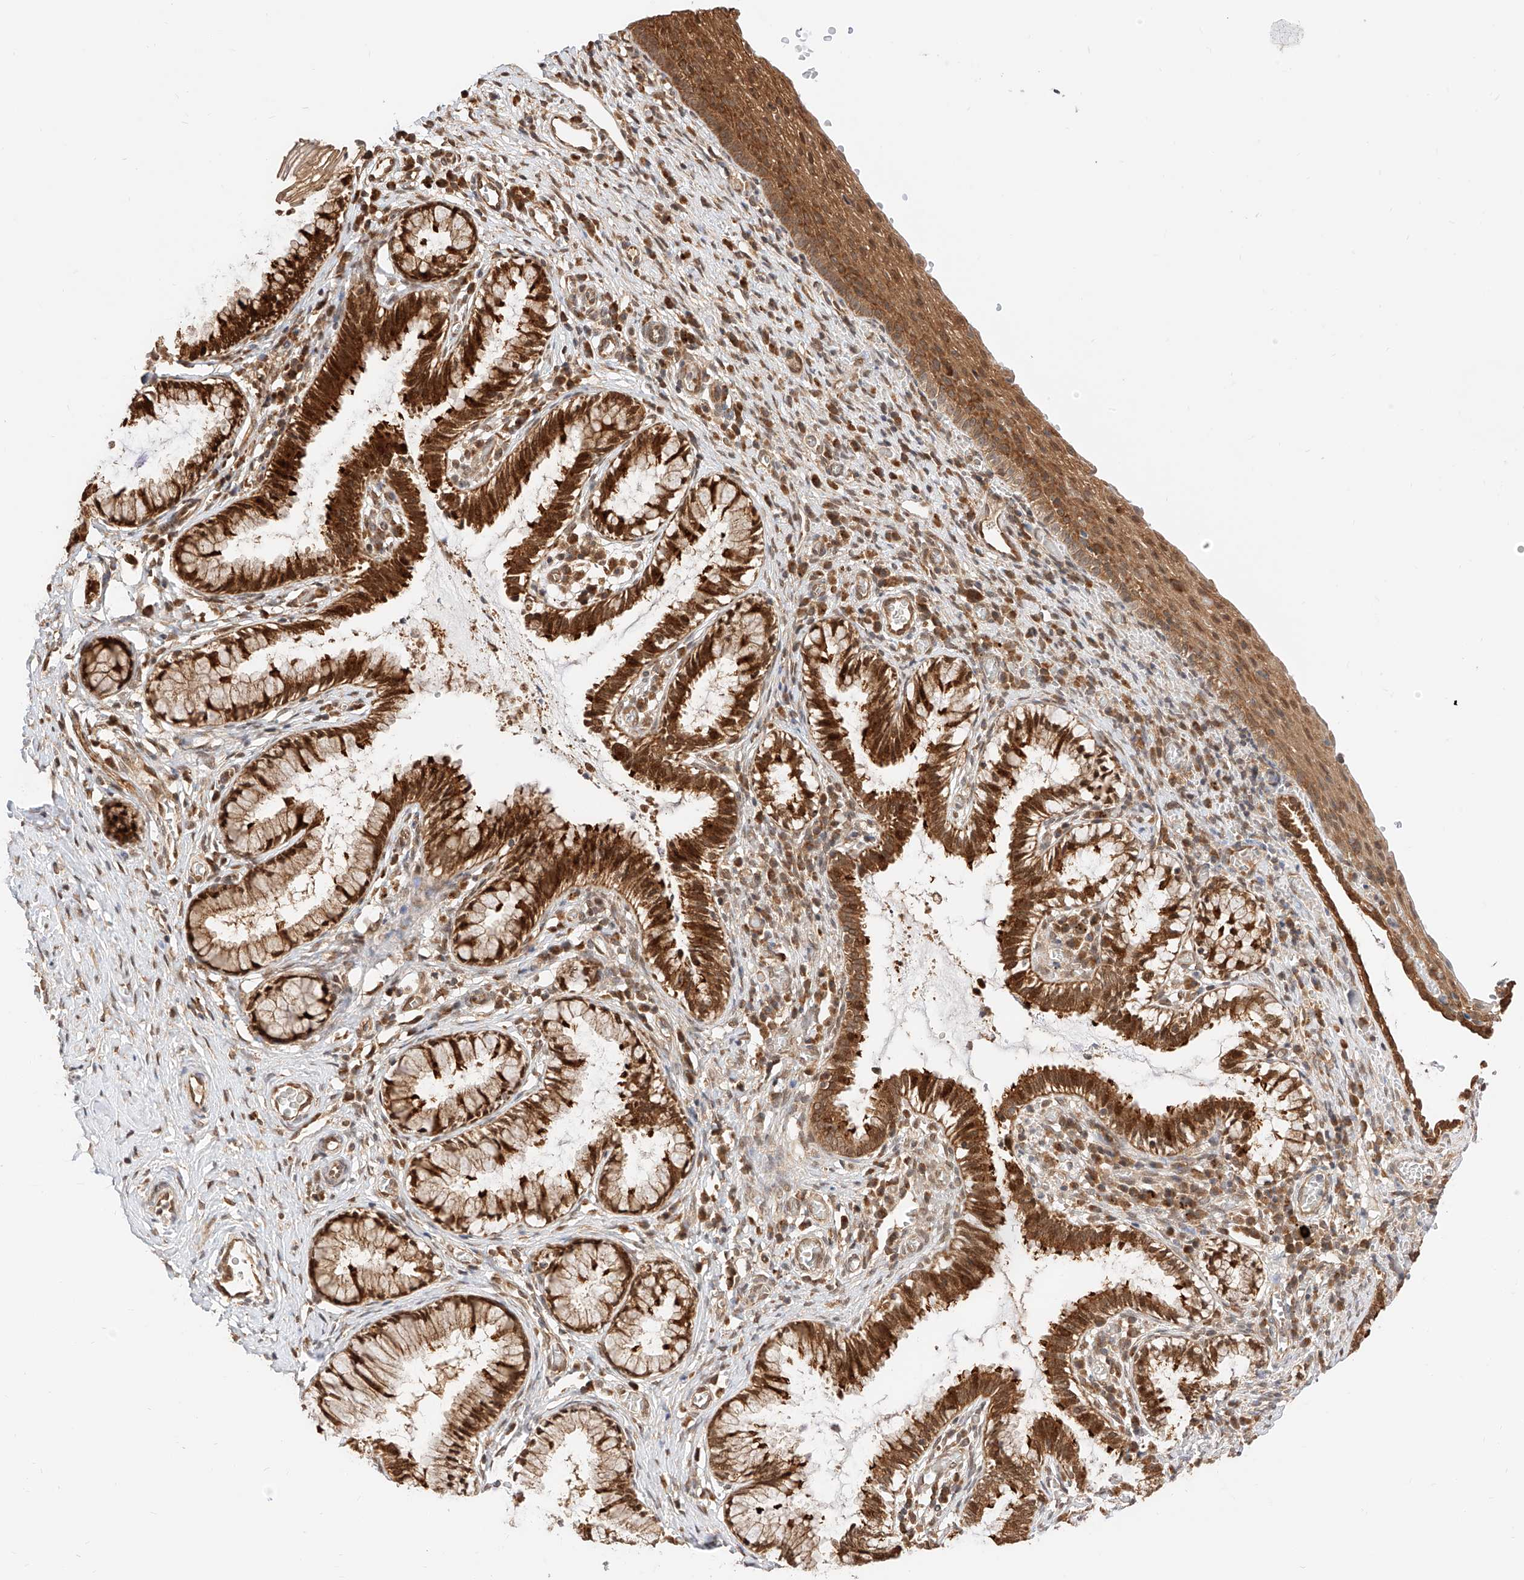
{"staining": {"intensity": "strong", "quantity": ">75%", "location": "cytoplasmic/membranous,nuclear"}, "tissue": "cervix", "cell_type": "Glandular cells", "image_type": "normal", "snomed": [{"axis": "morphology", "description": "Normal tissue, NOS"}, {"axis": "topography", "description": "Cervix"}], "caption": "Strong cytoplasmic/membranous,nuclear positivity is seen in about >75% of glandular cells in normal cervix. (DAB IHC, brown staining for protein, blue staining for nuclei).", "gene": "EIF4H", "patient": {"sex": "female", "age": 27}}